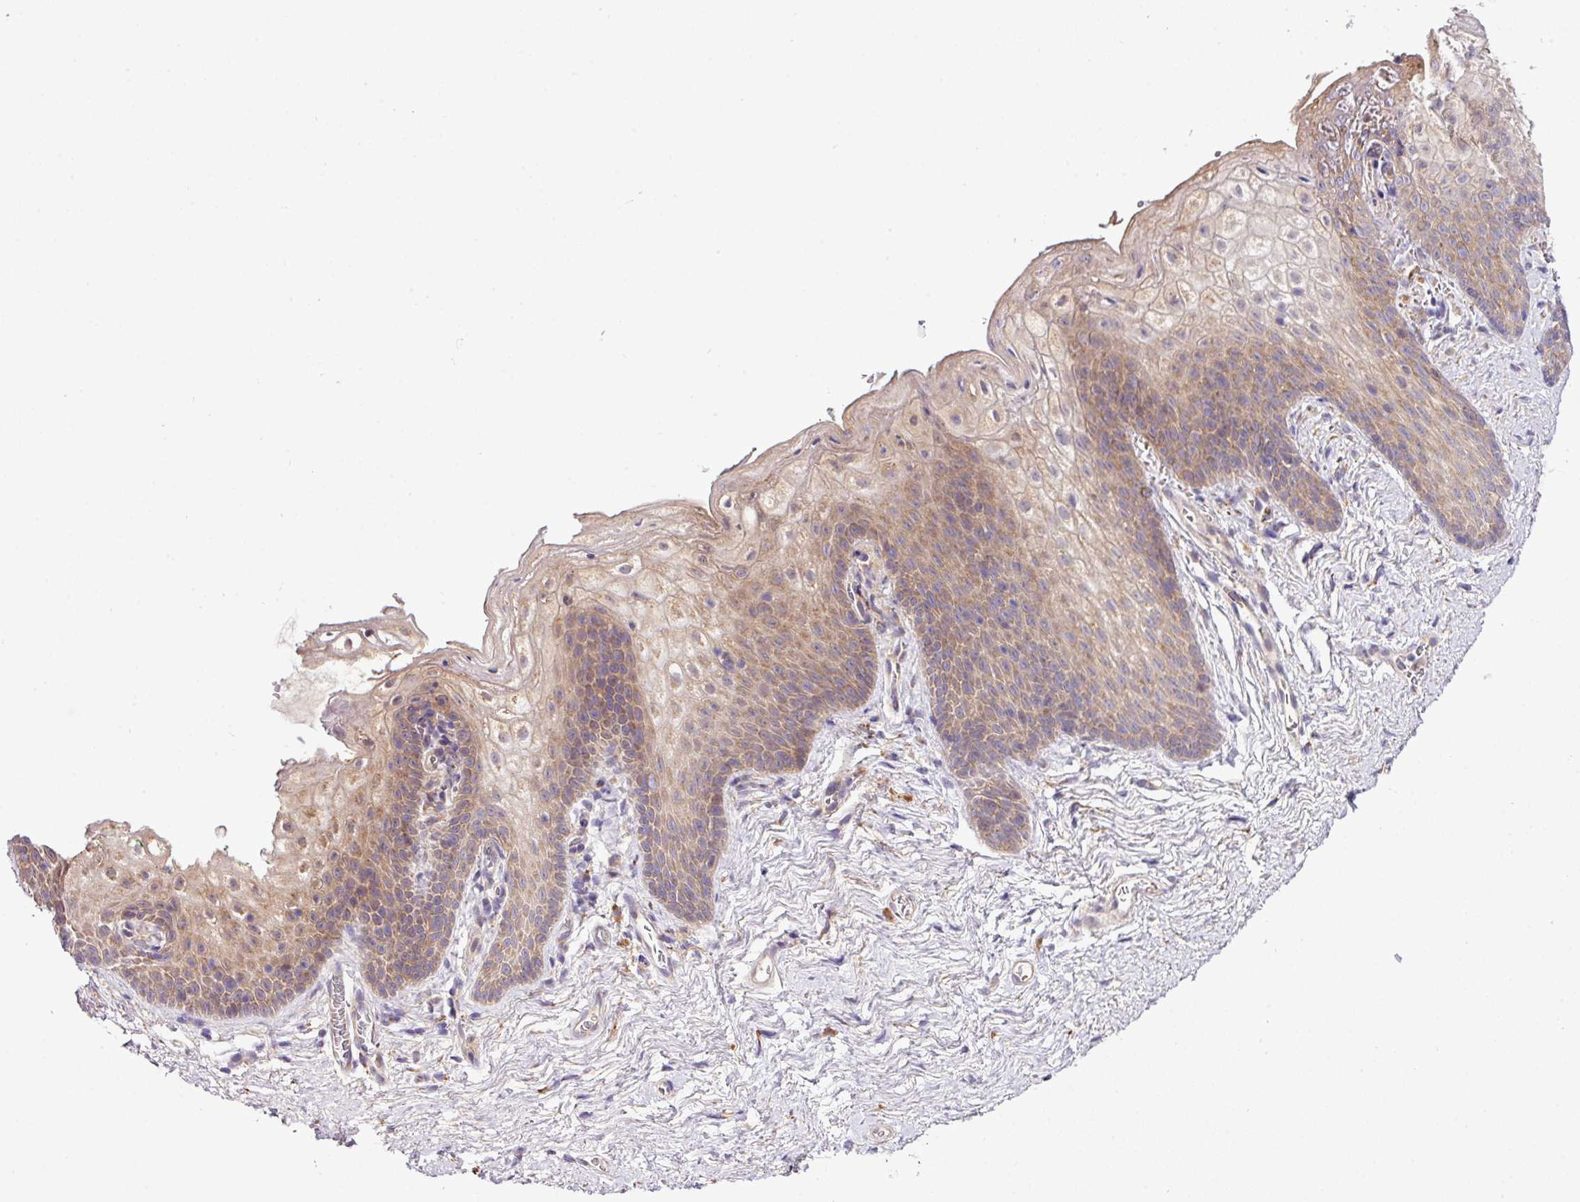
{"staining": {"intensity": "moderate", "quantity": "25%-75%", "location": "cytoplasmic/membranous"}, "tissue": "vagina", "cell_type": "Squamous epithelial cells", "image_type": "normal", "snomed": [{"axis": "morphology", "description": "Normal tissue, NOS"}, {"axis": "topography", "description": "Vulva"}, {"axis": "topography", "description": "Vagina"}, {"axis": "topography", "description": "Peripheral nerve tissue"}], "caption": "Human vagina stained for a protein (brown) displays moderate cytoplasmic/membranous positive positivity in approximately 25%-75% of squamous epithelial cells.", "gene": "TM2D2", "patient": {"sex": "female", "age": 66}}